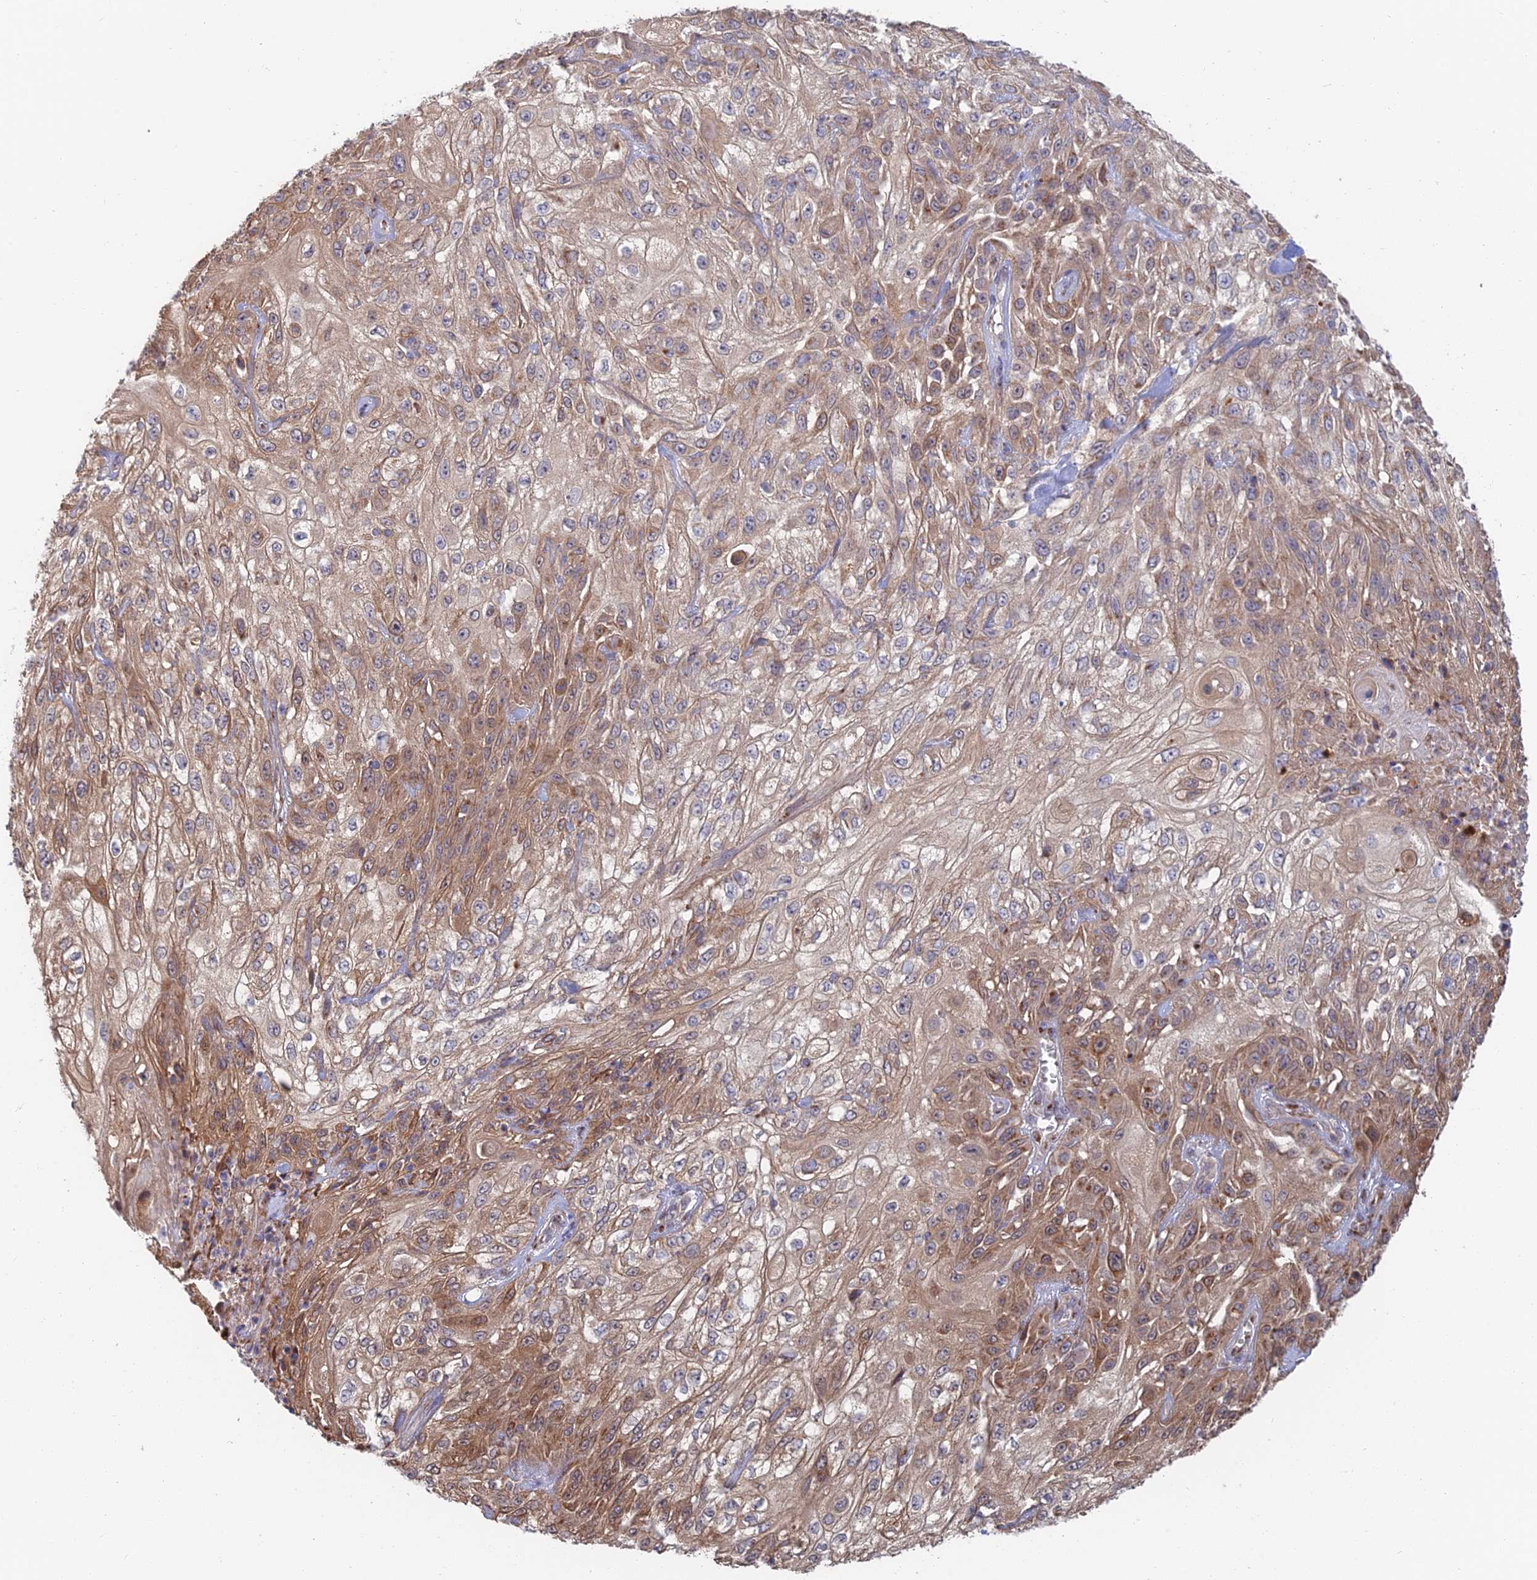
{"staining": {"intensity": "moderate", "quantity": ">75%", "location": "cytoplasmic/membranous"}, "tissue": "skin cancer", "cell_type": "Tumor cells", "image_type": "cancer", "snomed": [{"axis": "morphology", "description": "Squamous cell carcinoma, NOS"}, {"axis": "morphology", "description": "Squamous cell carcinoma, metastatic, NOS"}, {"axis": "topography", "description": "Skin"}, {"axis": "topography", "description": "Lymph node"}], "caption": "Squamous cell carcinoma (skin) tissue exhibits moderate cytoplasmic/membranous positivity in about >75% of tumor cells, visualized by immunohistochemistry.", "gene": "HS2ST1", "patient": {"sex": "male", "age": 75}}